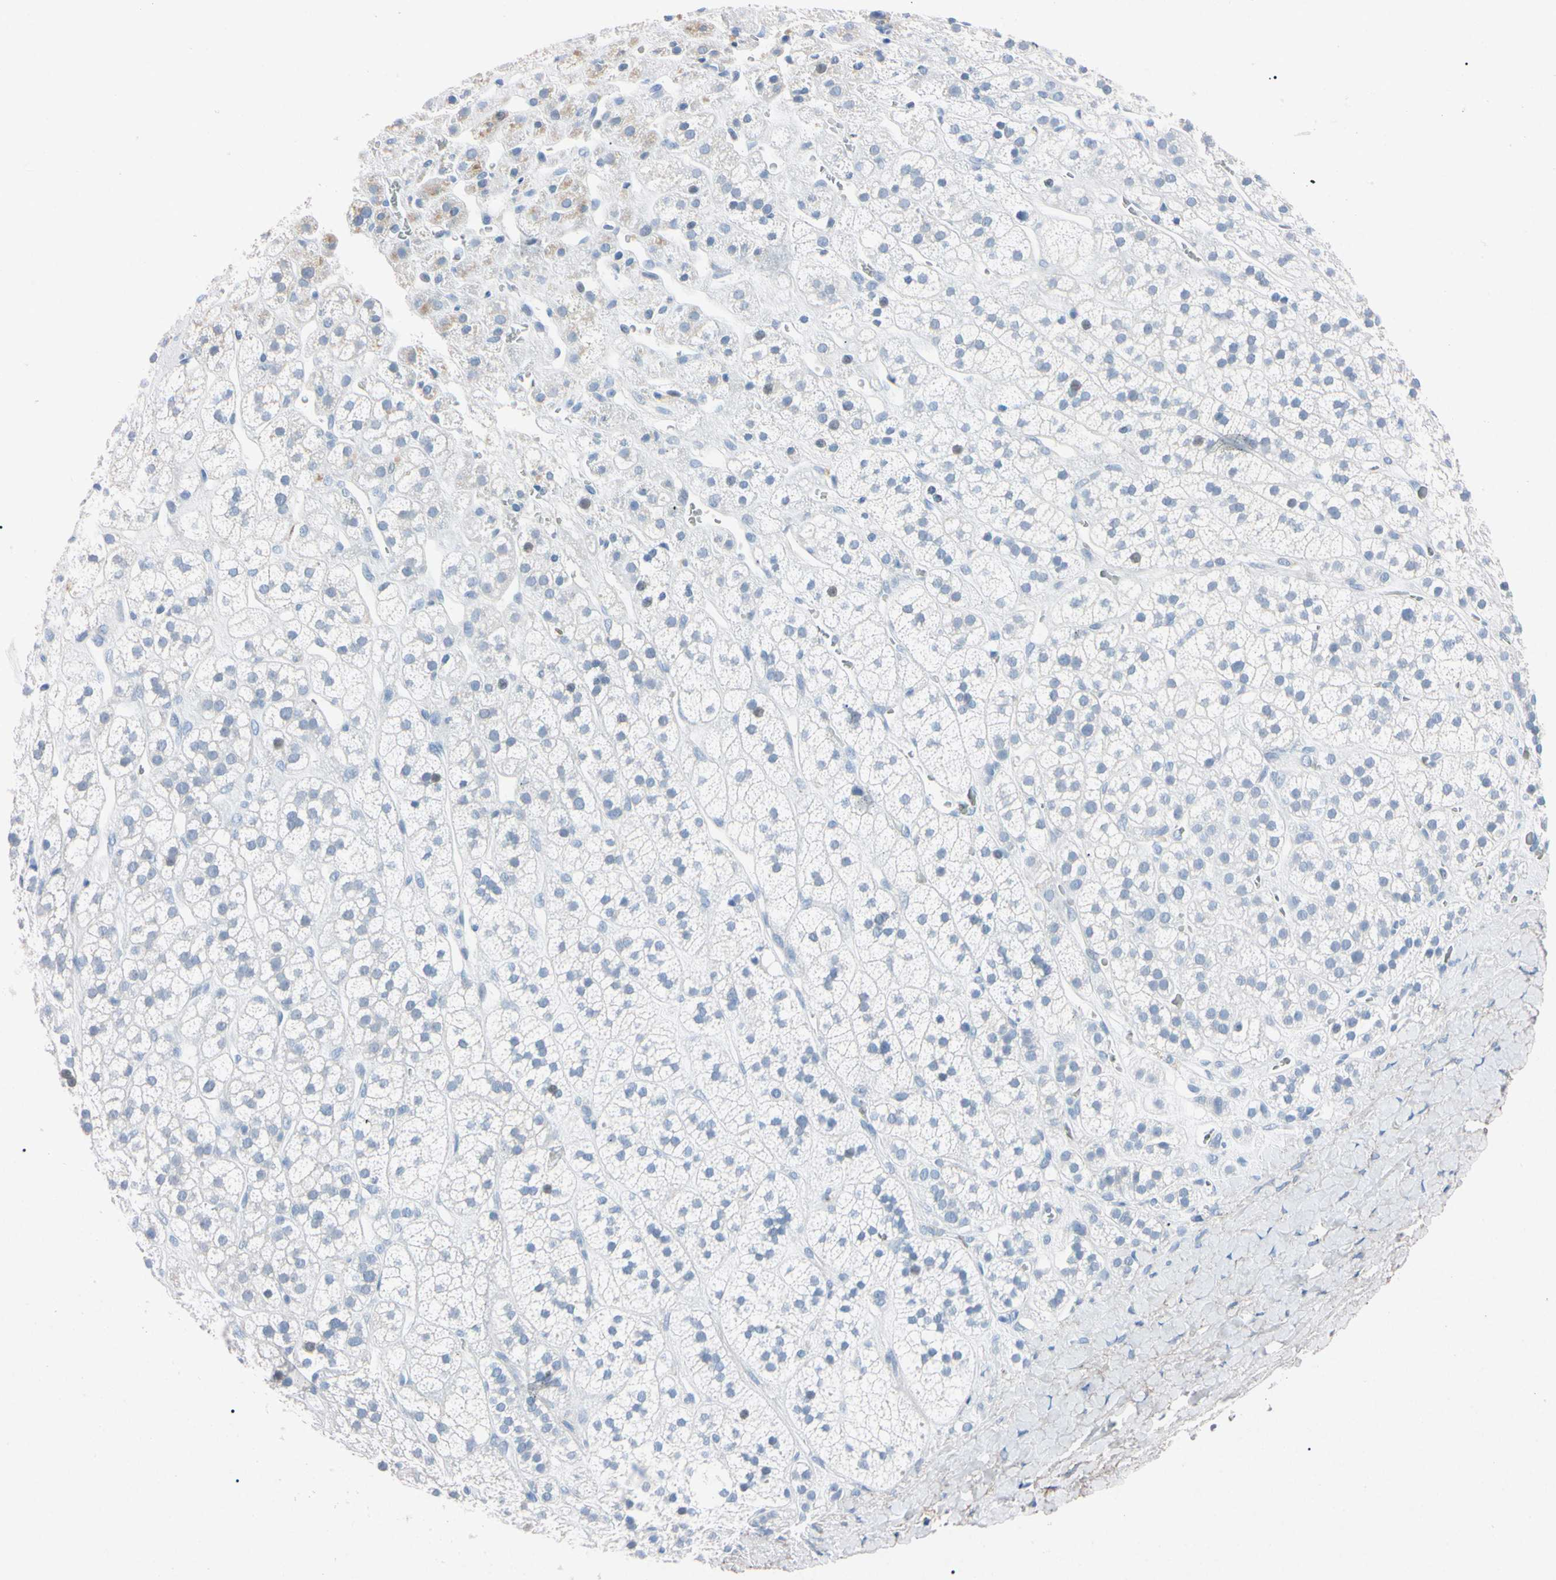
{"staining": {"intensity": "negative", "quantity": "none", "location": "none"}, "tissue": "adrenal gland", "cell_type": "Glandular cells", "image_type": "normal", "snomed": [{"axis": "morphology", "description": "Normal tissue, NOS"}, {"axis": "topography", "description": "Adrenal gland"}], "caption": "This image is of normal adrenal gland stained with immunohistochemistry (IHC) to label a protein in brown with the nuclei are counter-stained blue. There is no expression in glandular cells.", "gene": "ELN", "patient": {"sex": "male", "age": 56}}